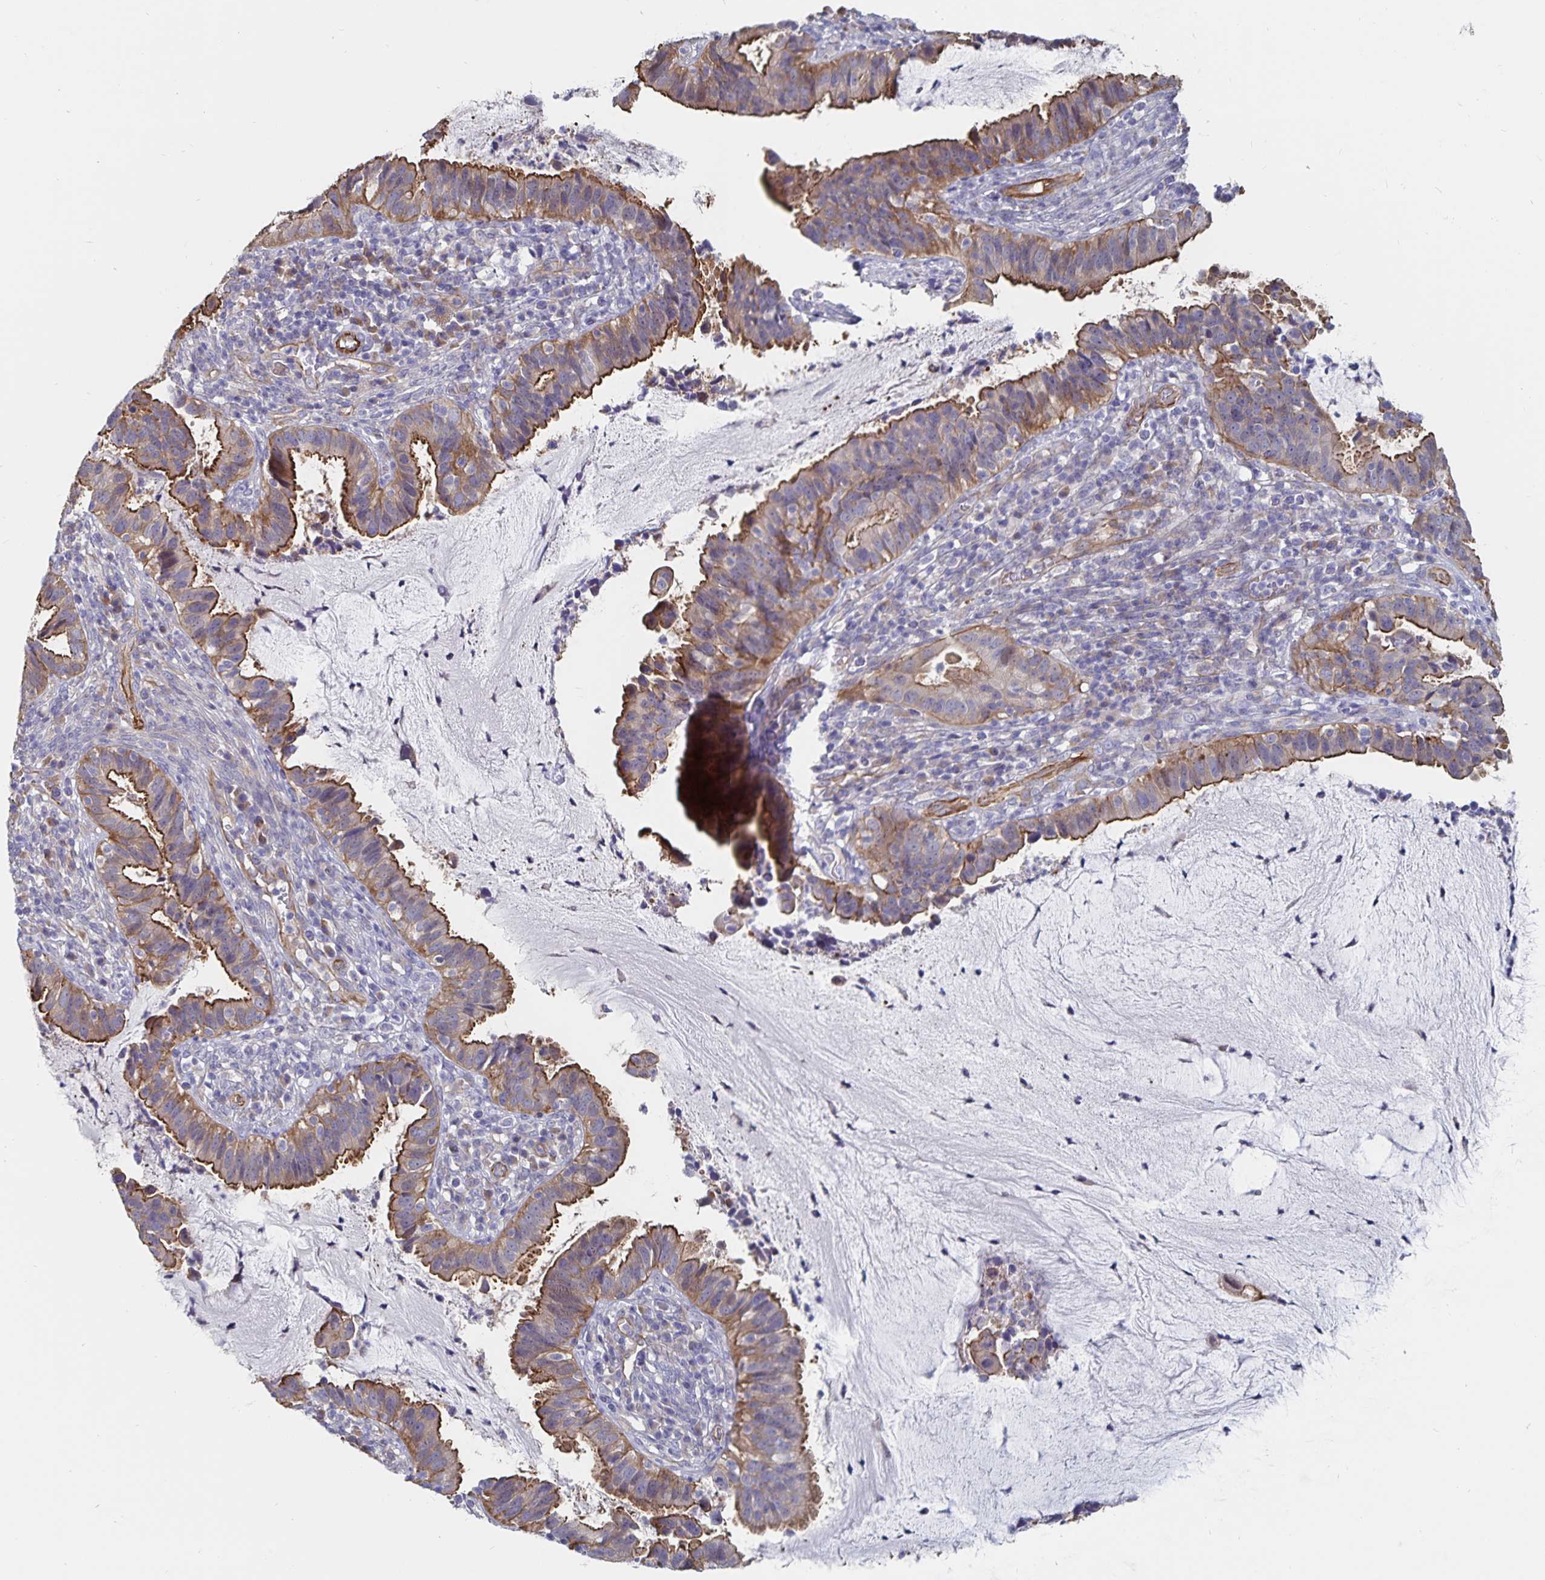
{"staining": {"intensity": "moderate", "quantity": "25%-75%", "location": "cytoplasmic/membranous"}, "tissue": "cervical cancer", "cell_type": "Tumor cells", "image_type": "cancer", "snomed": [{"axis": "morphology", "description": "Adenocarcinoma, NOS"}, {"axis": "topography", "description": "Cervix"}], "caption": "This micrograph displays immunohistochemistry (IHC) staining of human cervical cancer, with medium moderate cytoplasmic/membranous positivity in approximately 25%-75% of tumor cells.", "gene": "SSTR1", "patient": {"sex": "female", "age": 34}}